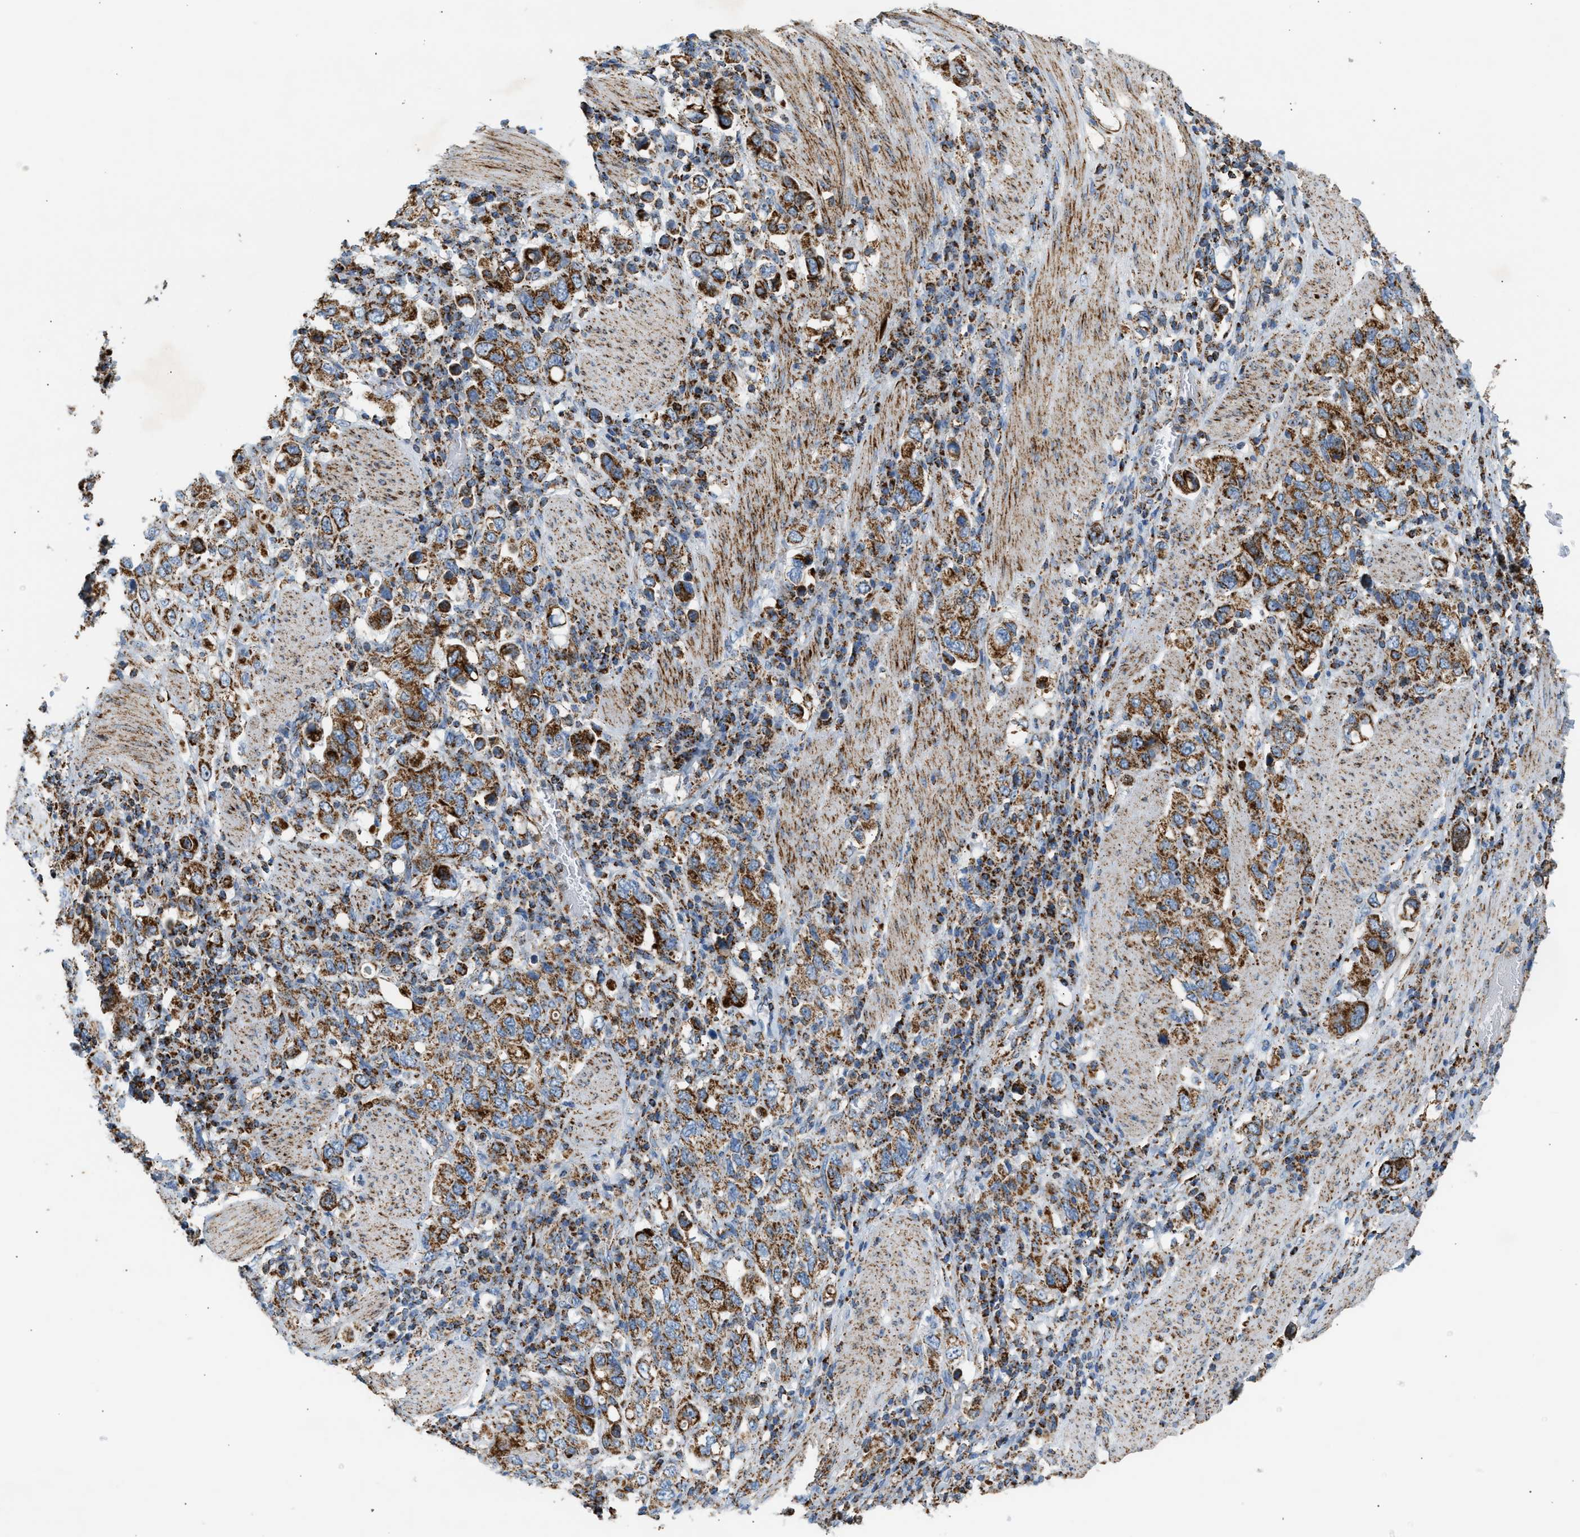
{"staining": {"intensity": "moderate", "quantity": ">75%", "location": "cytoplasmic/membranous"}, "tissue": "stomach cancer", "cell_type": "Tumor cells", "image_type": "cancer", "snomed": [{"axis": "morphology", "description": "Adenocarcinoma, NOS"}, {"axis": "topography", "description": "Stomach, upper"}], "caption": "Immunohistochemical staining of human stomach cancer (adenocarcinoma) shows medium levels of moderate cytoplasmic/membranous protein expression in about >75% of tumor cells.", "gene": "OGDH", "patient": {"sex": "male", "age": 62}}